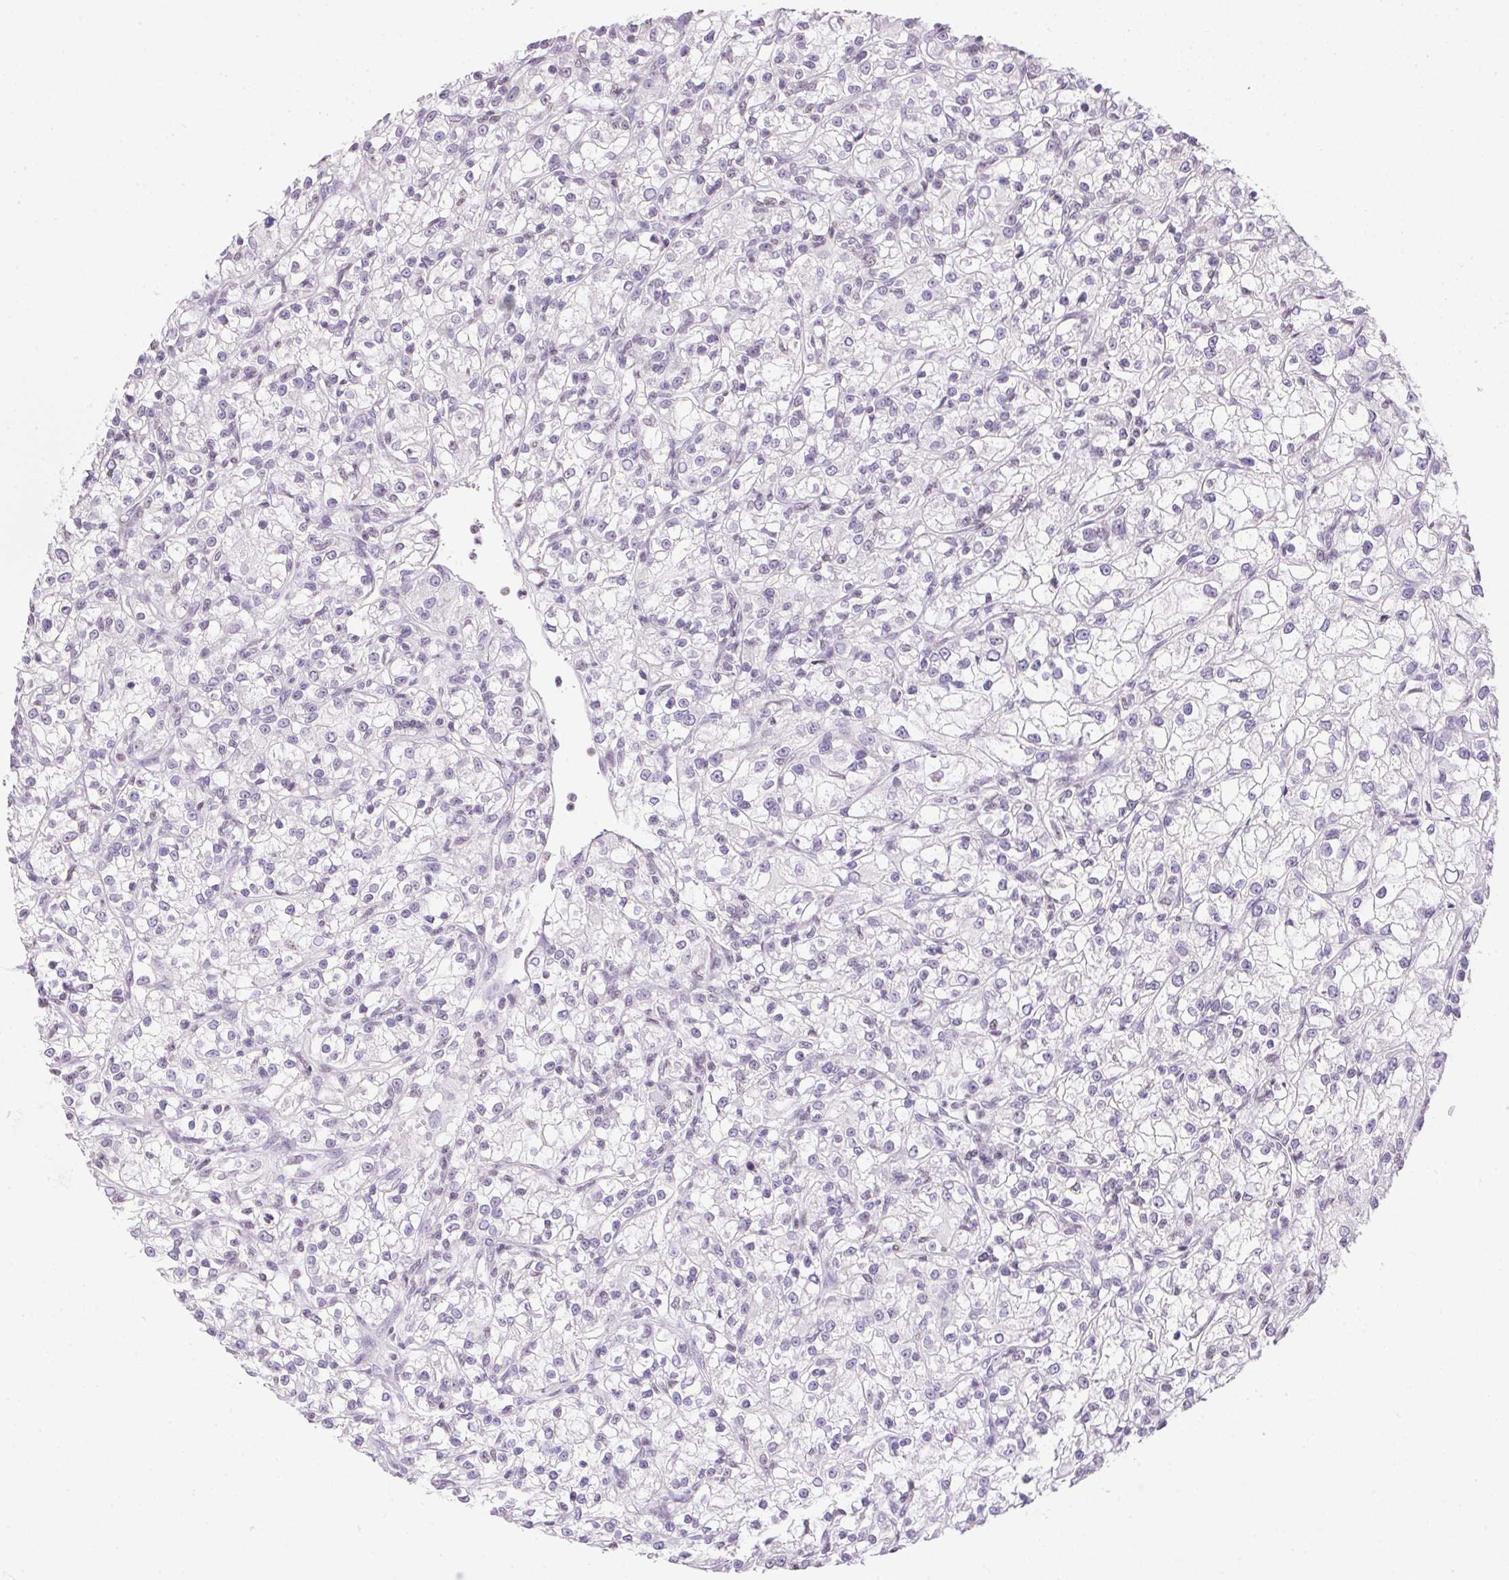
{"staining": {"intensity": "negative", "quantity": "none", "location": "none"}, "tissue": "renal cancer", "cell_type": "Tumor cells", "image_type": "cancer", "snomed": [{"axis": "morphology", "description": "Adenocarcinoma, NOS"}, {"axis": "topography", "description": "Kidney"}], "caption": "Immunohistochemical staining of human renal cancer (adenocarcinoma) shows no significant staining in tumor cells.", "gene": "PRL", "patient": {"sex": "female", "age": 59}}